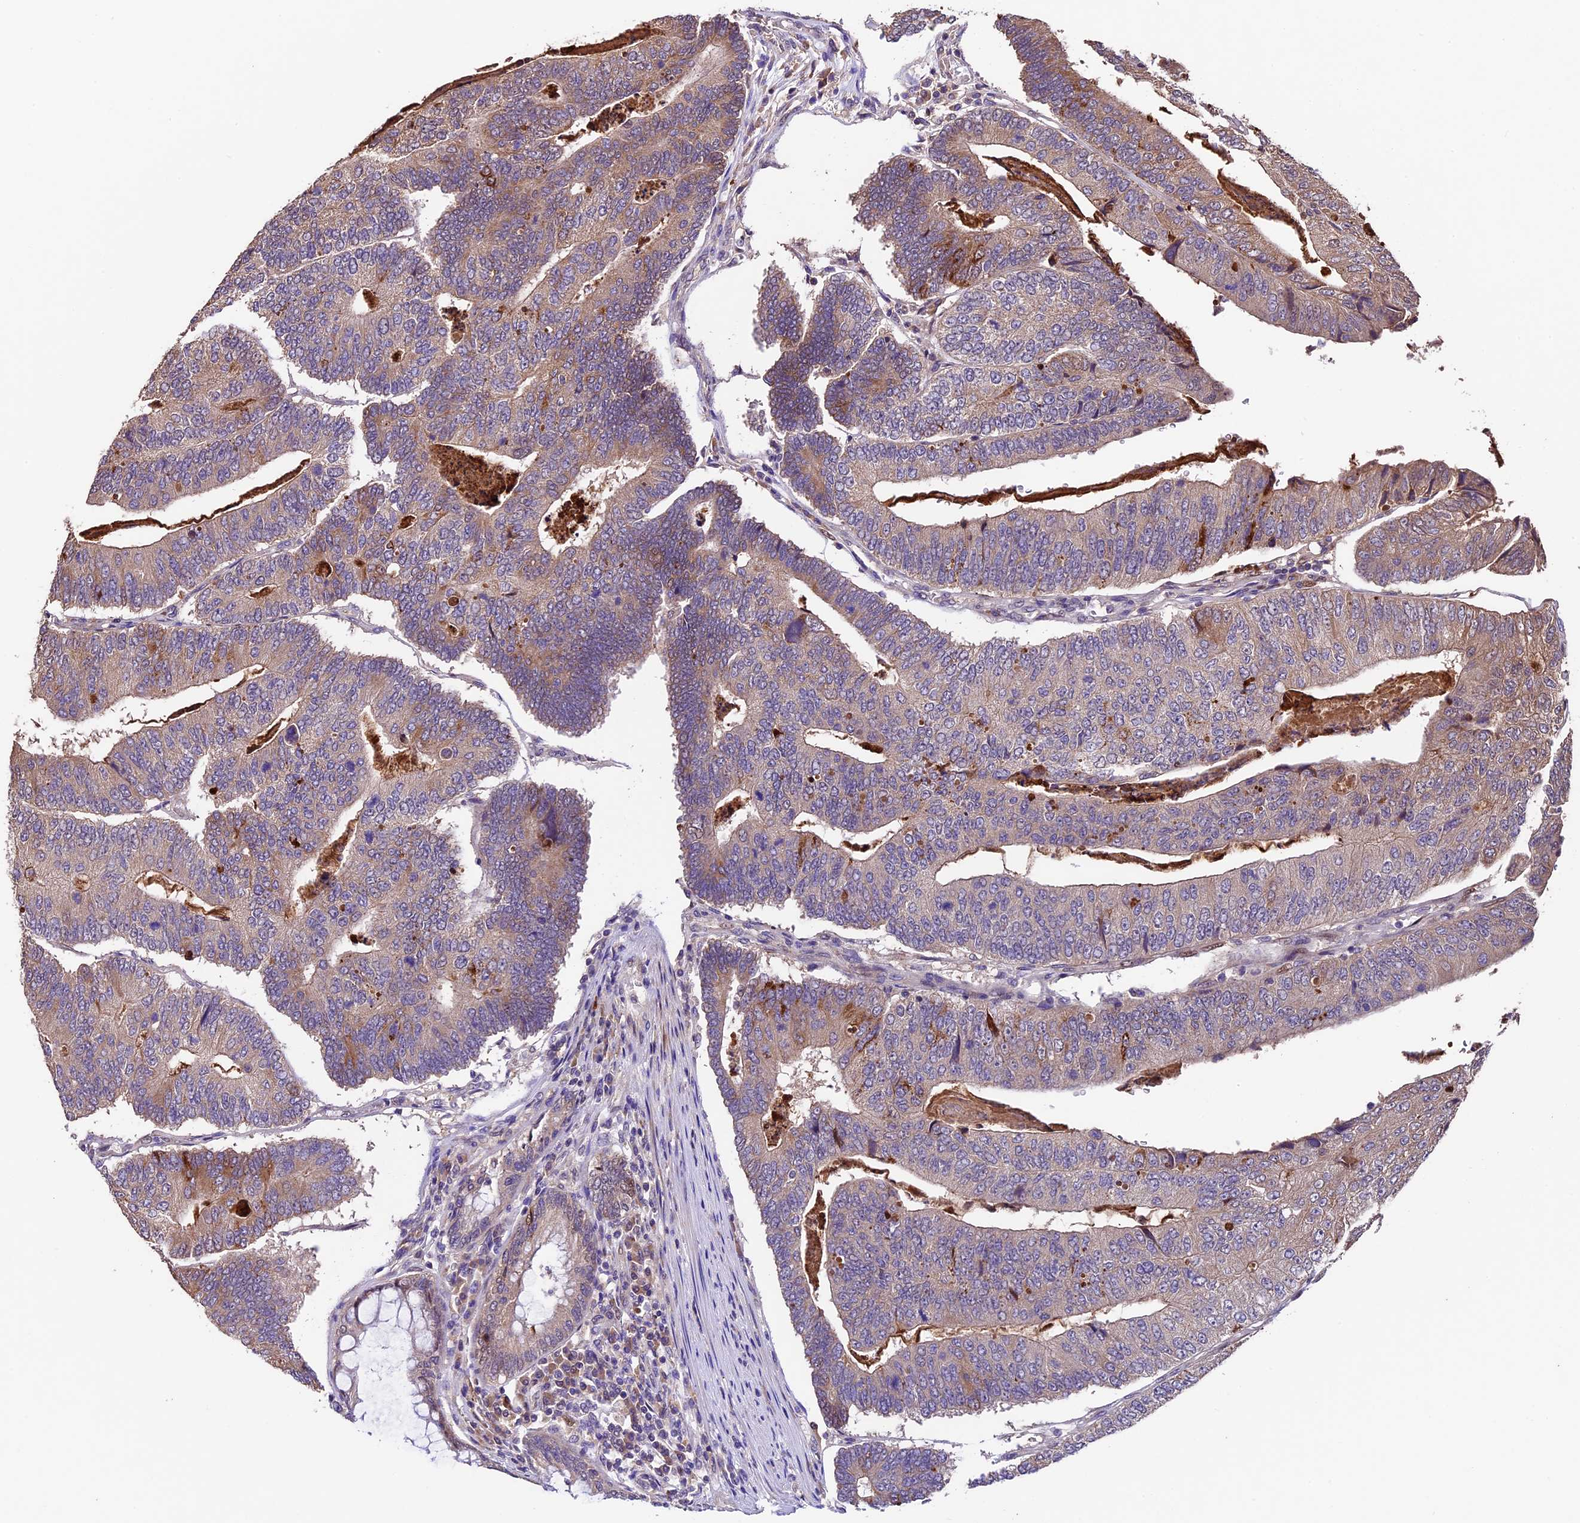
{"staining": {"intensity": "weak", "quantity": "25%-75%", "location": "cytoplasmic/membranous"}, "tissue": "colorectal cancer", "cell_type": "Tumor cells", "image_type": "cancer", "snomed": [{"axis": "morphology", "description": "Adenocarcinoma, NOS"}, {"axis": "topography", "description": "Colon"}], "caption": "Immunohistochemistry micrograph of colorectal adenocarcinoma stained for a protein (brown), which shows low levels of weak cytoplasmic/membranous staining in about 25%-75% of tumor cells.", "gene": "SBNO2", "patient": {"sex": "female", "age": 67}}